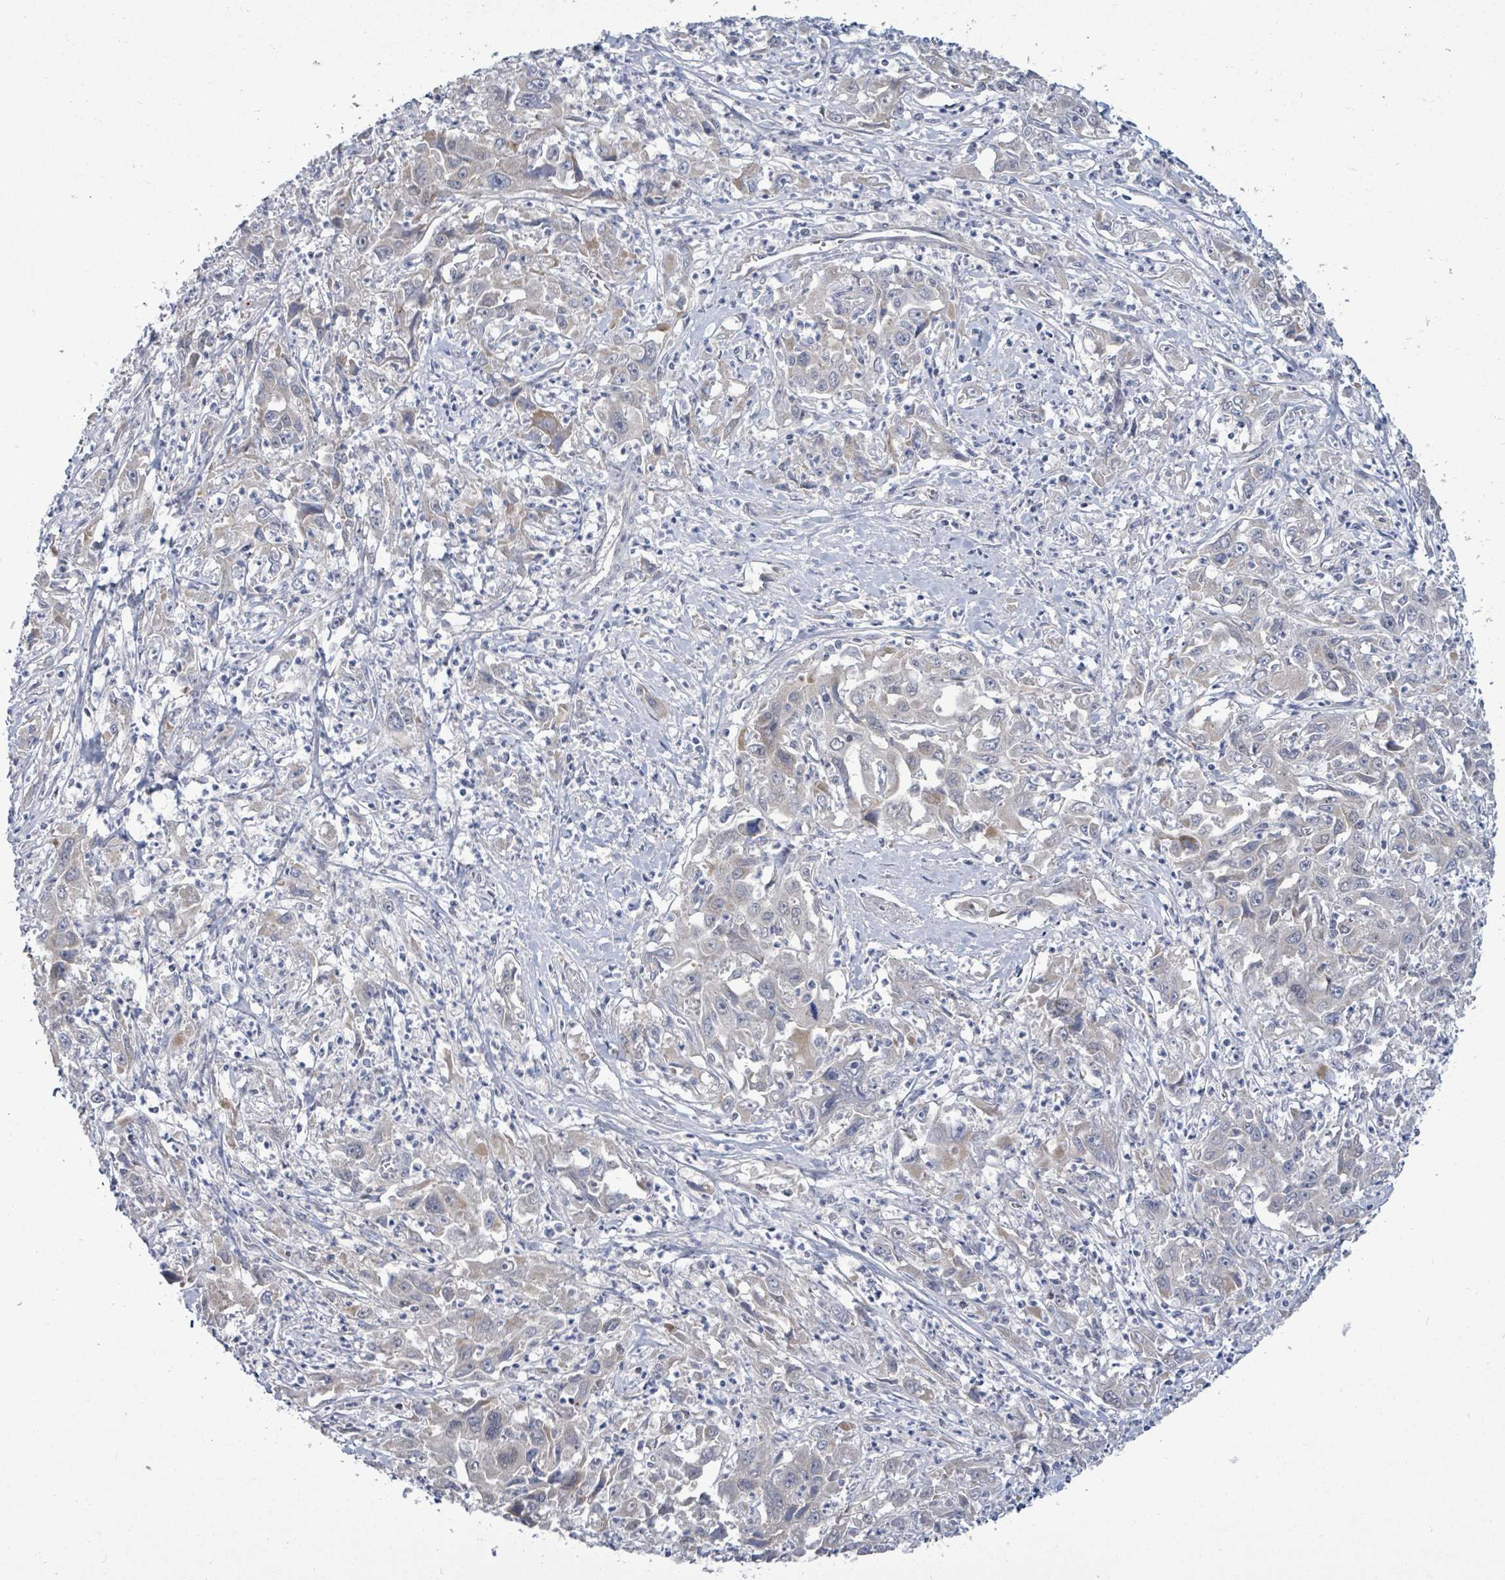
{"staining": {"intensity": "weak", "quantity": "<25%", "location": "cytoplasmic/membranous"}, "tissue": "liver cancer", "cell_type": "Tumor cells", "image_type": "cancer", "snomed": [{"axis": "morphology", "description": "Carcinoma, Hepatocellular, NOS"}, {"axis": "topography", "description": "Liver"}], "caption": "IHC micrograph of neoplastic tissue: human hepatocellular carcinoma (liver) stained with DAB shows no significant protein staining in tumor cells. The staining is performed using DAB brown chromogen with nuclei counter-stained in using hematoxylin.", "gene": "ZFPM1", "patient": {"sex": "male", "age": 63}}